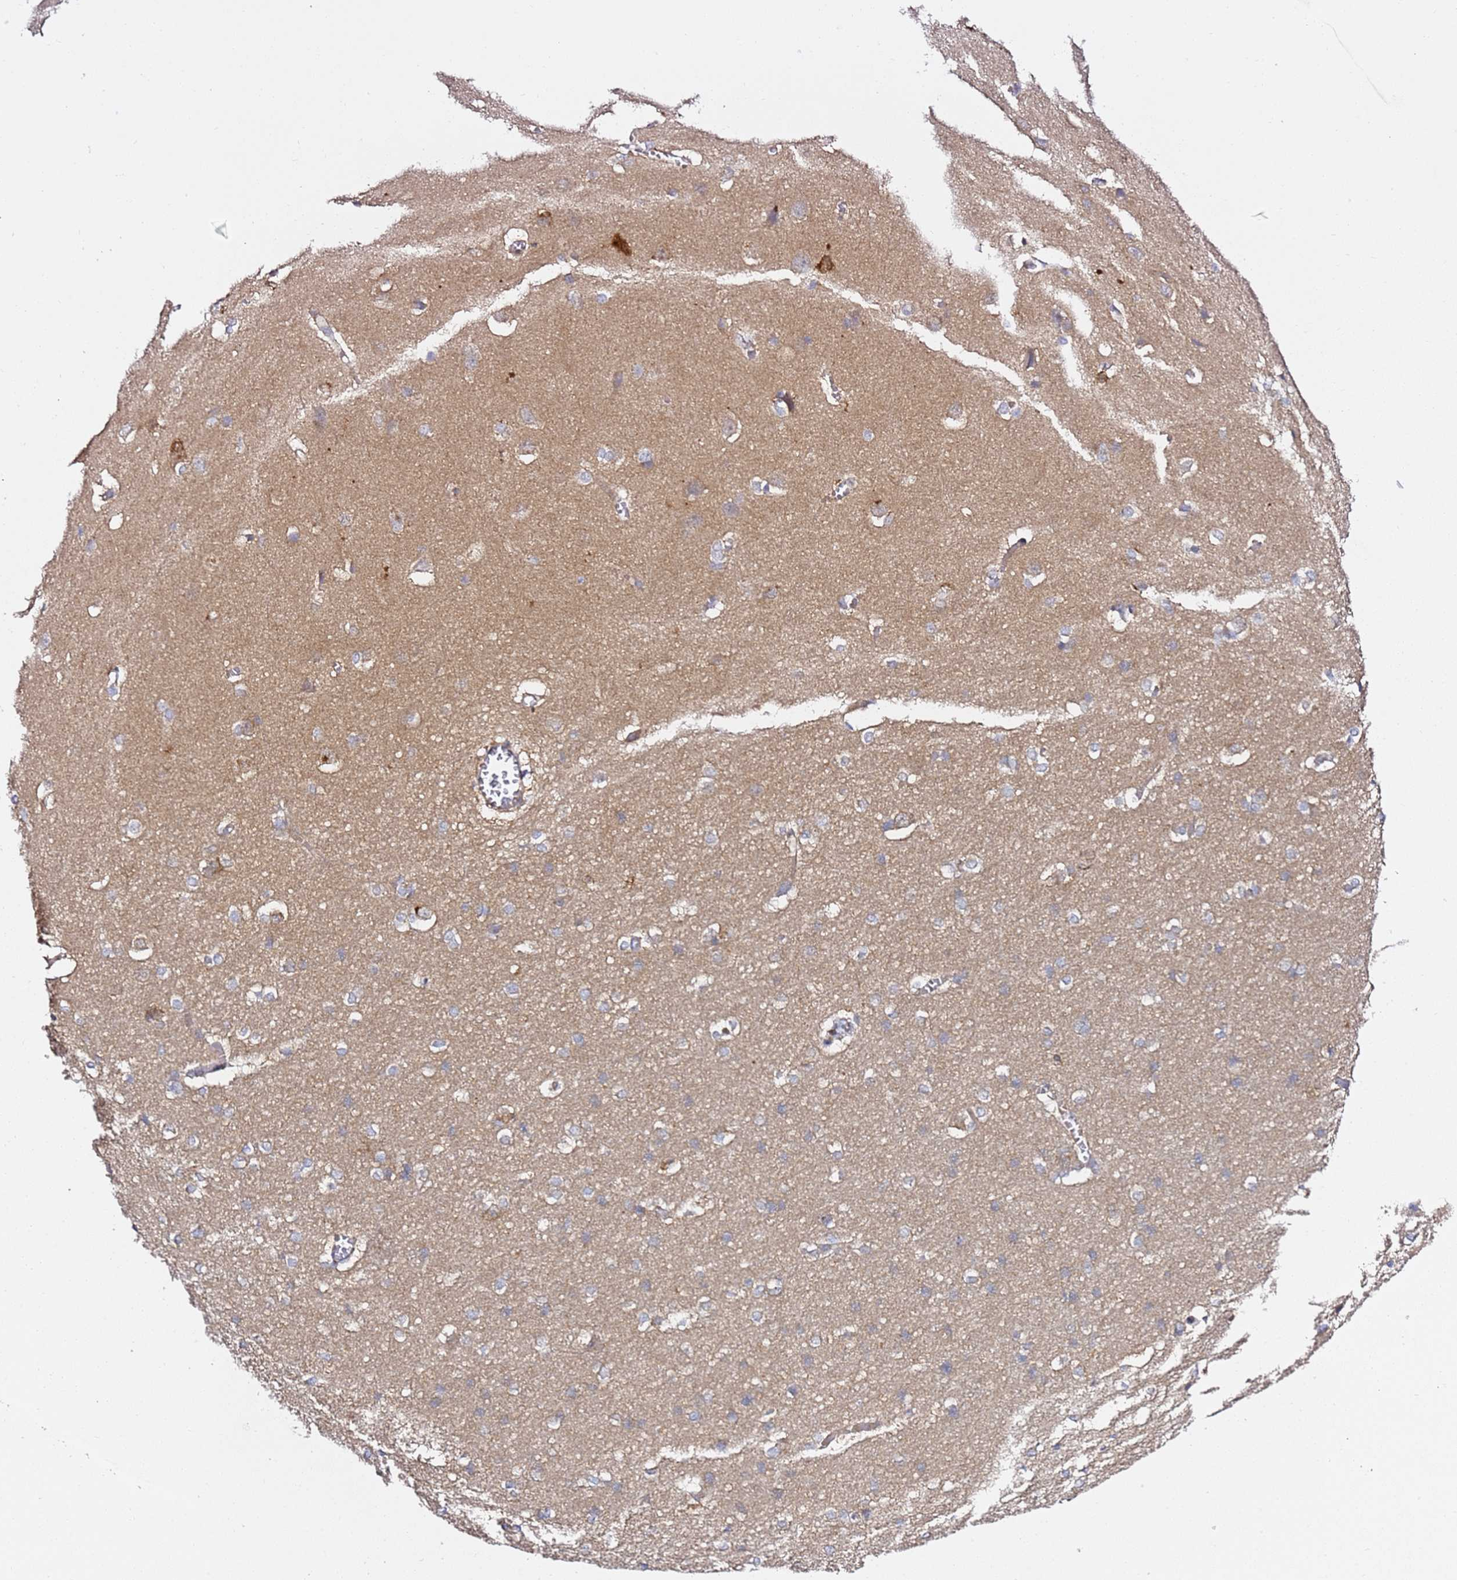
{"staining": {"intensity": "weak", "quantity": ">75%", "location": "cytoplasmic/membranous"}, "tissue": "cerebral cortex", "cell_type": "Endothelial cells", "image_type": "normal", "snomed": [{"axis": "morphology", "description": "Normal tissue, NOS"}, {"axis": "topography", "description": "Cerebral cortex"}], "caption": "Cerebral cortex was stained to show a protein in brown. There is low levels of weak cytoplasmic/membranous staining in about >75% of endothelial cells. (brown staining indicates protein expression, while blue staining denotes nuclei).", "gene": "C19orf12", "patient": {"sex": "male", "age": 37}}